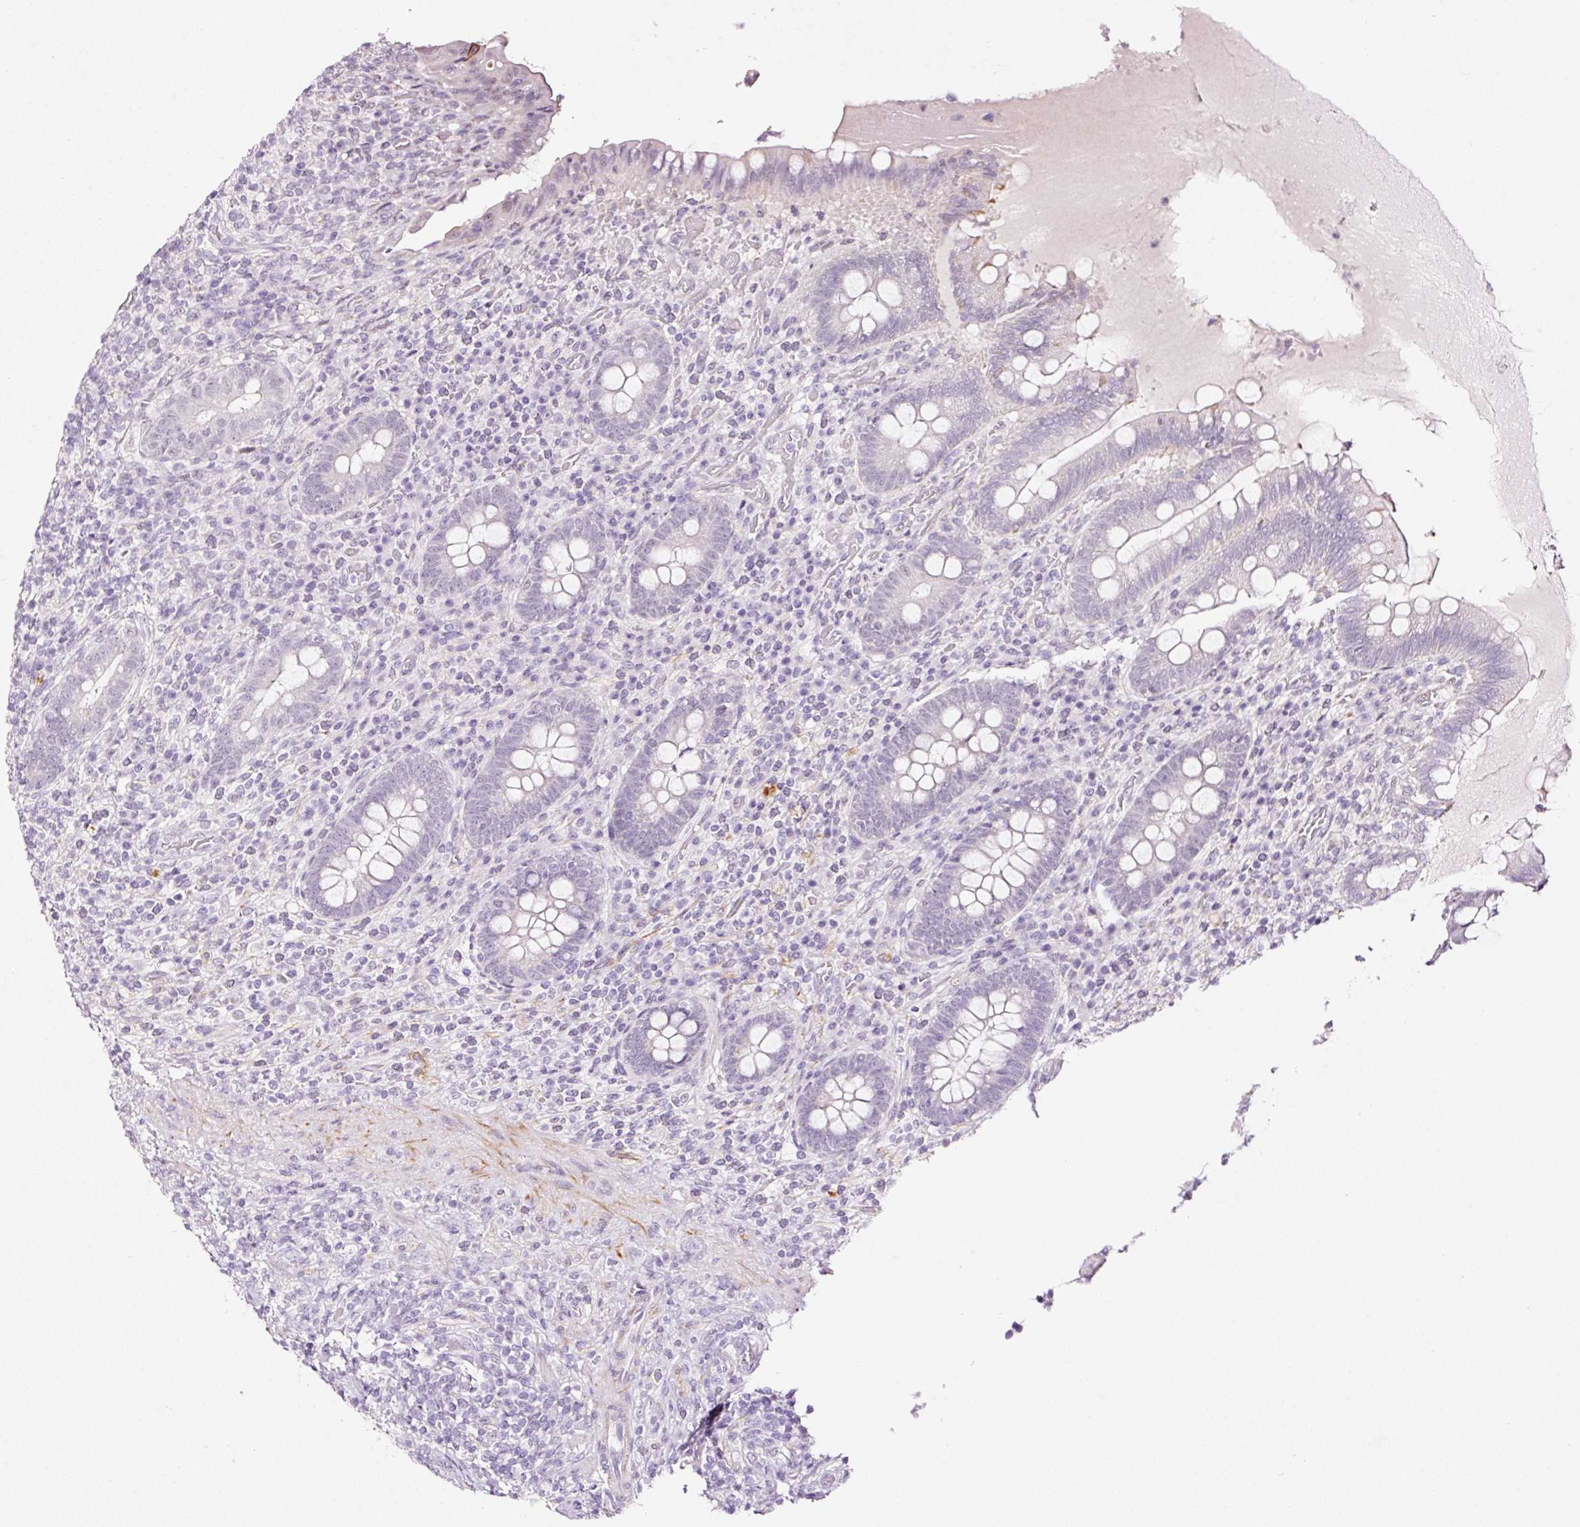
{"staining": {"intensity": "negative", "quantity": "none", "location": "none"}, "tissue": "appendix", "cell_type": "Glandular cells", "image_type": "normal", "snomed": [{"axis": "morphology", "description": "Normal tissue, NOS"}, {"axis": "topography", "description": "Appendix"}], "caption": "IHC histopathology image of normal appendix: appendix stained with DAB reveals no significant protein staining in glandular cells. (DAB (3,3'-diaminobenzidine) immunohistochemistry with hematoxylin counter stain).", "gene": "RTF2", "patient": {"sex": "female", "age": 43}}